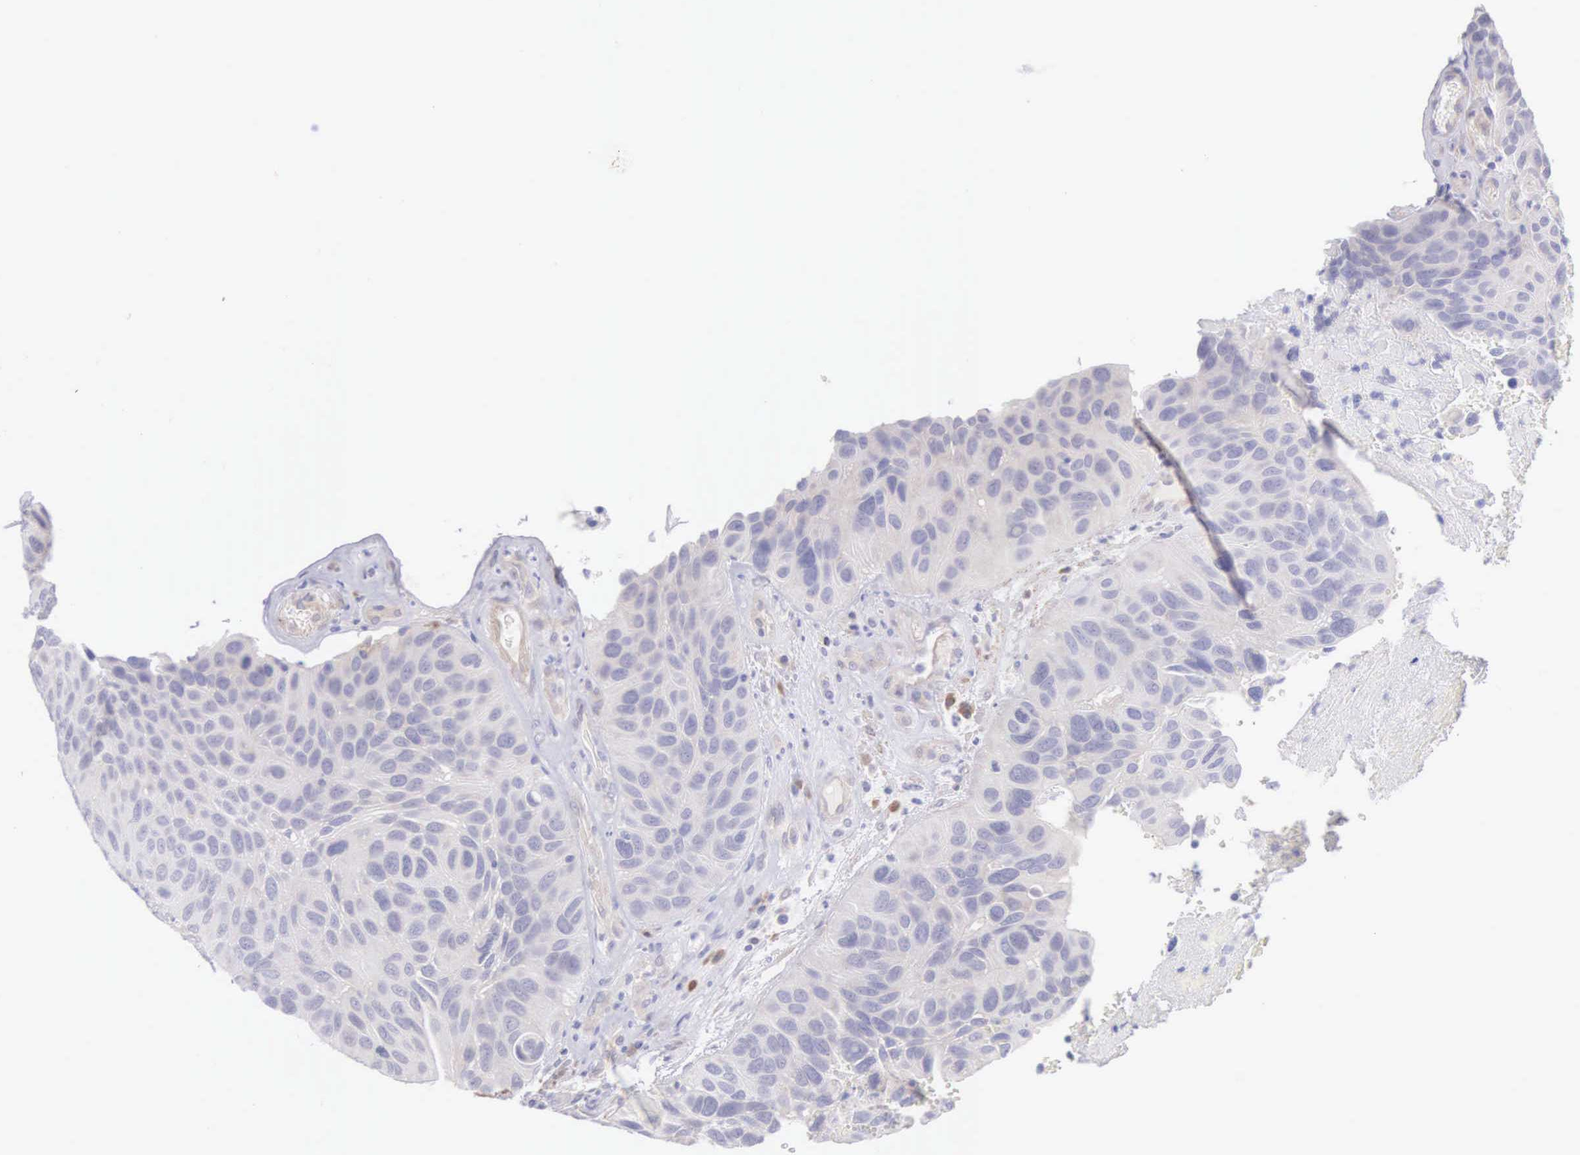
{"staining": {"intensity": "weak", "quantity": "<25%", "location": "cytoplasmic/membranous"}, "tissue": "urothelial cancer", "cell_type": "Tumor cells", "image_type": "cancer", "snomed": [{"axis": "morphology", "description": "Urothelial carcinoma, High grade"}, {"axis": "topography", "description": "Urinary bladder"}], "caption": "This is a photomicrograph of immunohistochemistry staining of urothelial carcinoma (high-grade), which shows no staining in tumor cells. Brightfield microscopy of immunohistochemistry stained with DAB (3,3'-diaminobenzidine) (brown) and hematoxylin (blue), captured at high magnification.", "gene": "ARFGAP3", "patient": {"sex": "male", "age": 66}}